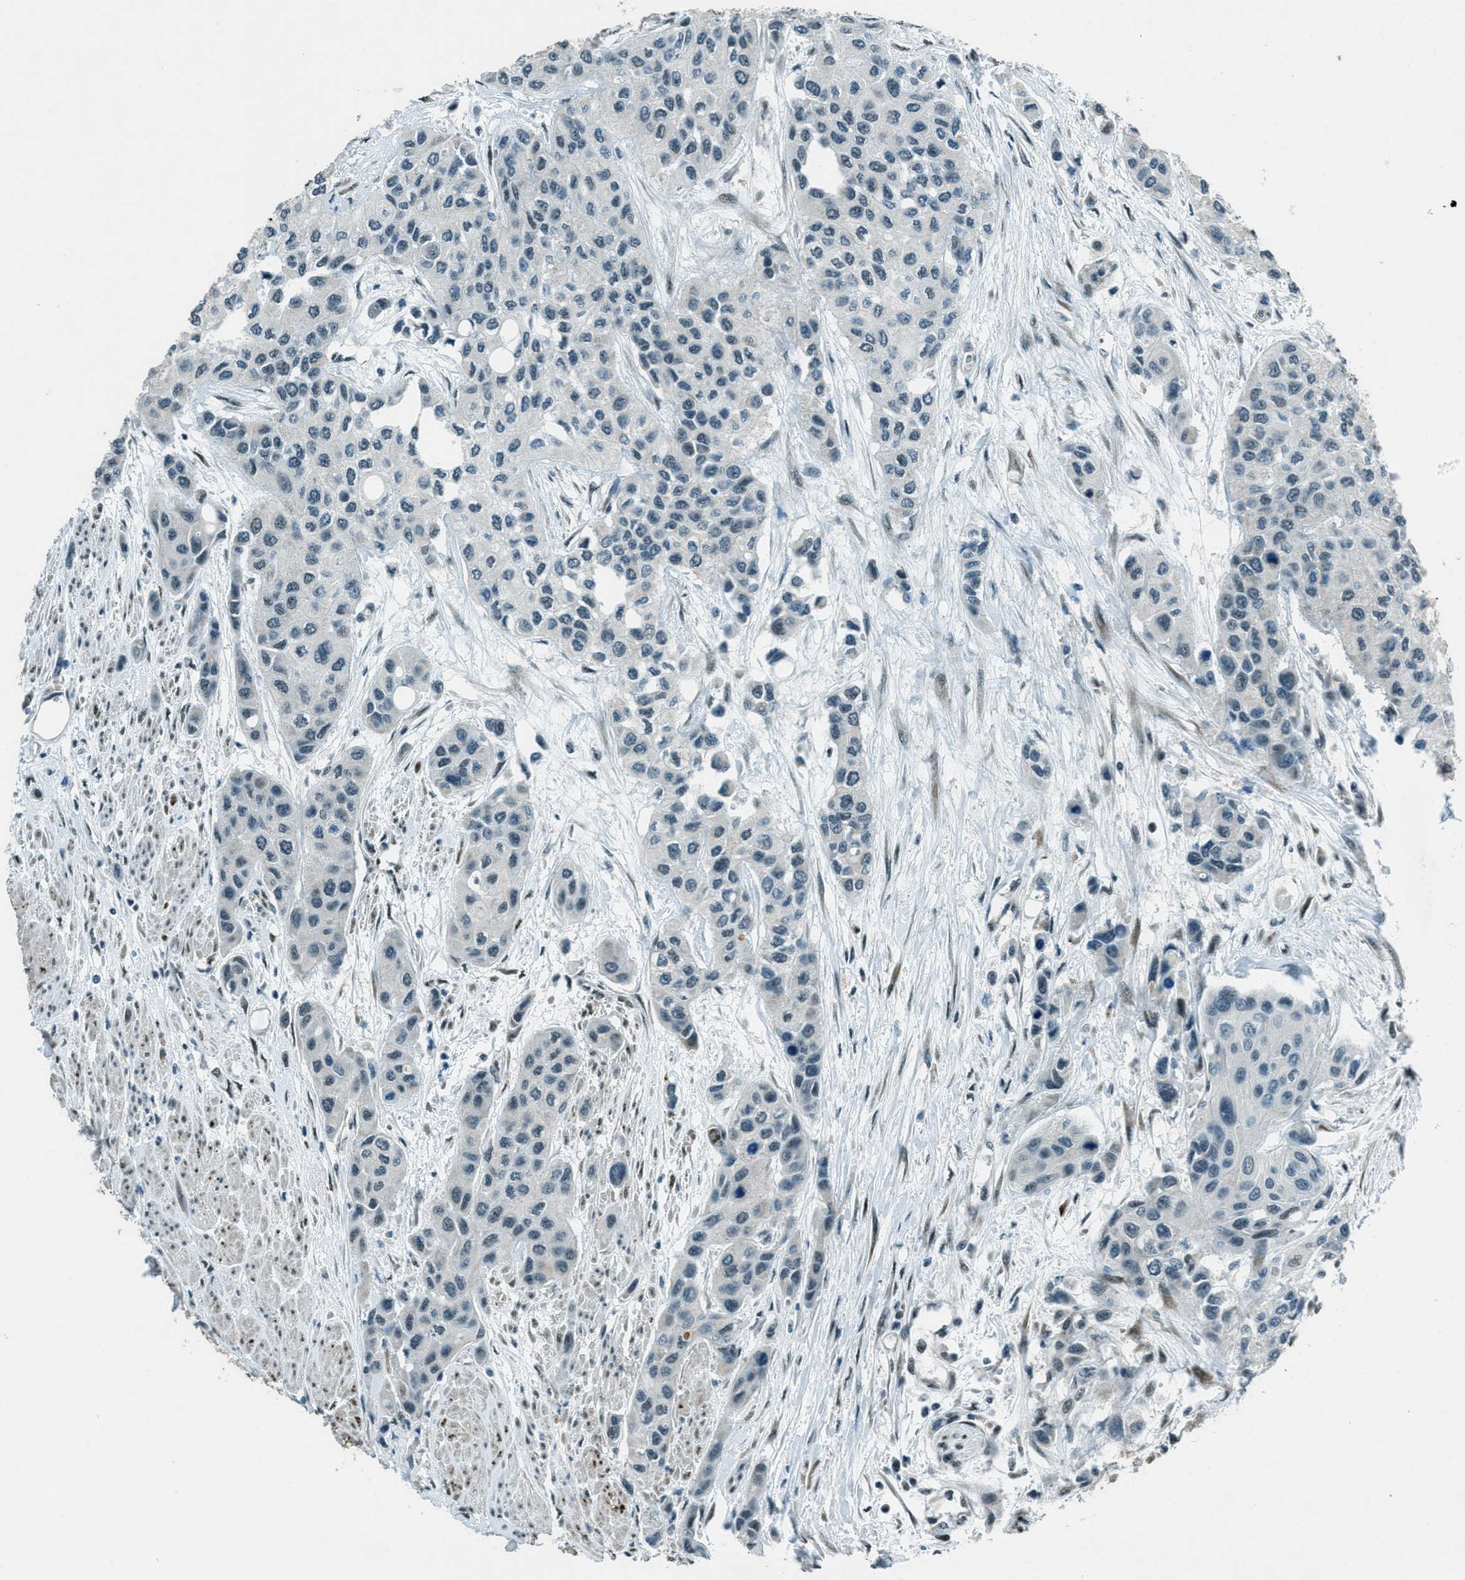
{"staining": {"intensity": "negative", "quantity": "none", "location": "none"}, "tissue": "urothelial cancer", "cell_type": "Tumor cells", "image_type": "cancer", "snomed": [{"axis": "morphology", "description": "Urothelial carcinoma, High grade"}, {"axis": "topography", "description": "Urinary bladder"}], "caption": "Tumor cells are negative for brown protein staining in urothelial cancer. Brightfield microscopy of IHC stained with DAB (3,3'-diaminobenzidine) (brown) and hematoxylin (blue), captured at high magnification.", "gene": "TARDBP", "patient": {"sex": "female", "age": 56}}